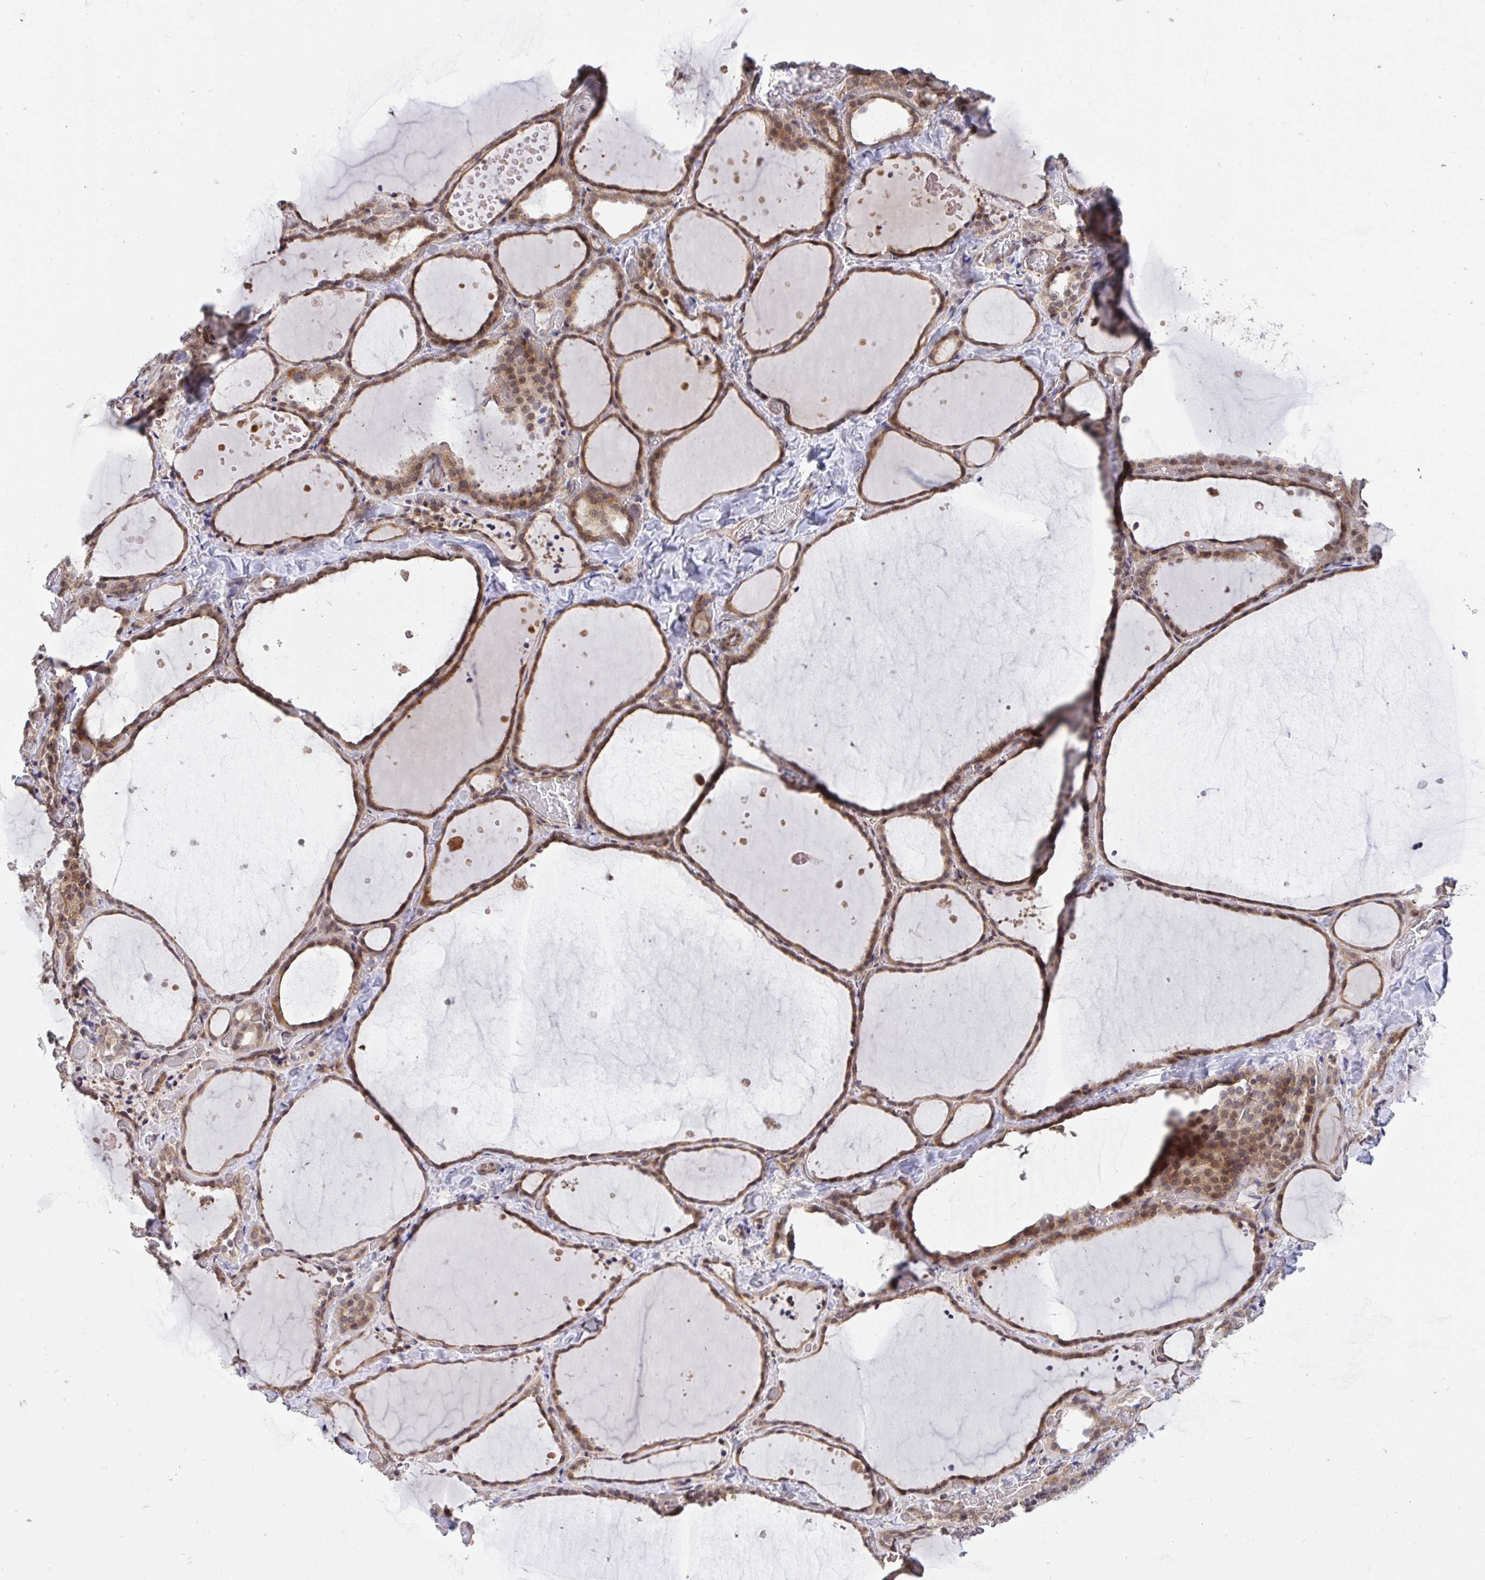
{"staining": {"intensity": "moderate", "quantity": ">75%", "location": "cytoplasmic/membranous"}, "tissue": "thyroid gland", "cell_type": "Glandular cells", "image_type": "normal", "snomed": [{"axis": "morphology", "description": "Normal tissue, NOS"}, {"axis": "topography", "description": "Thyroid gland"}], "caption": "Moderate cytoplasmic/membranous protein positivity is identified in approximately >75% of glandular cells in thyroid gland.", "gene": "ERI1", "patient": {"sex": "female", "age": 36}}